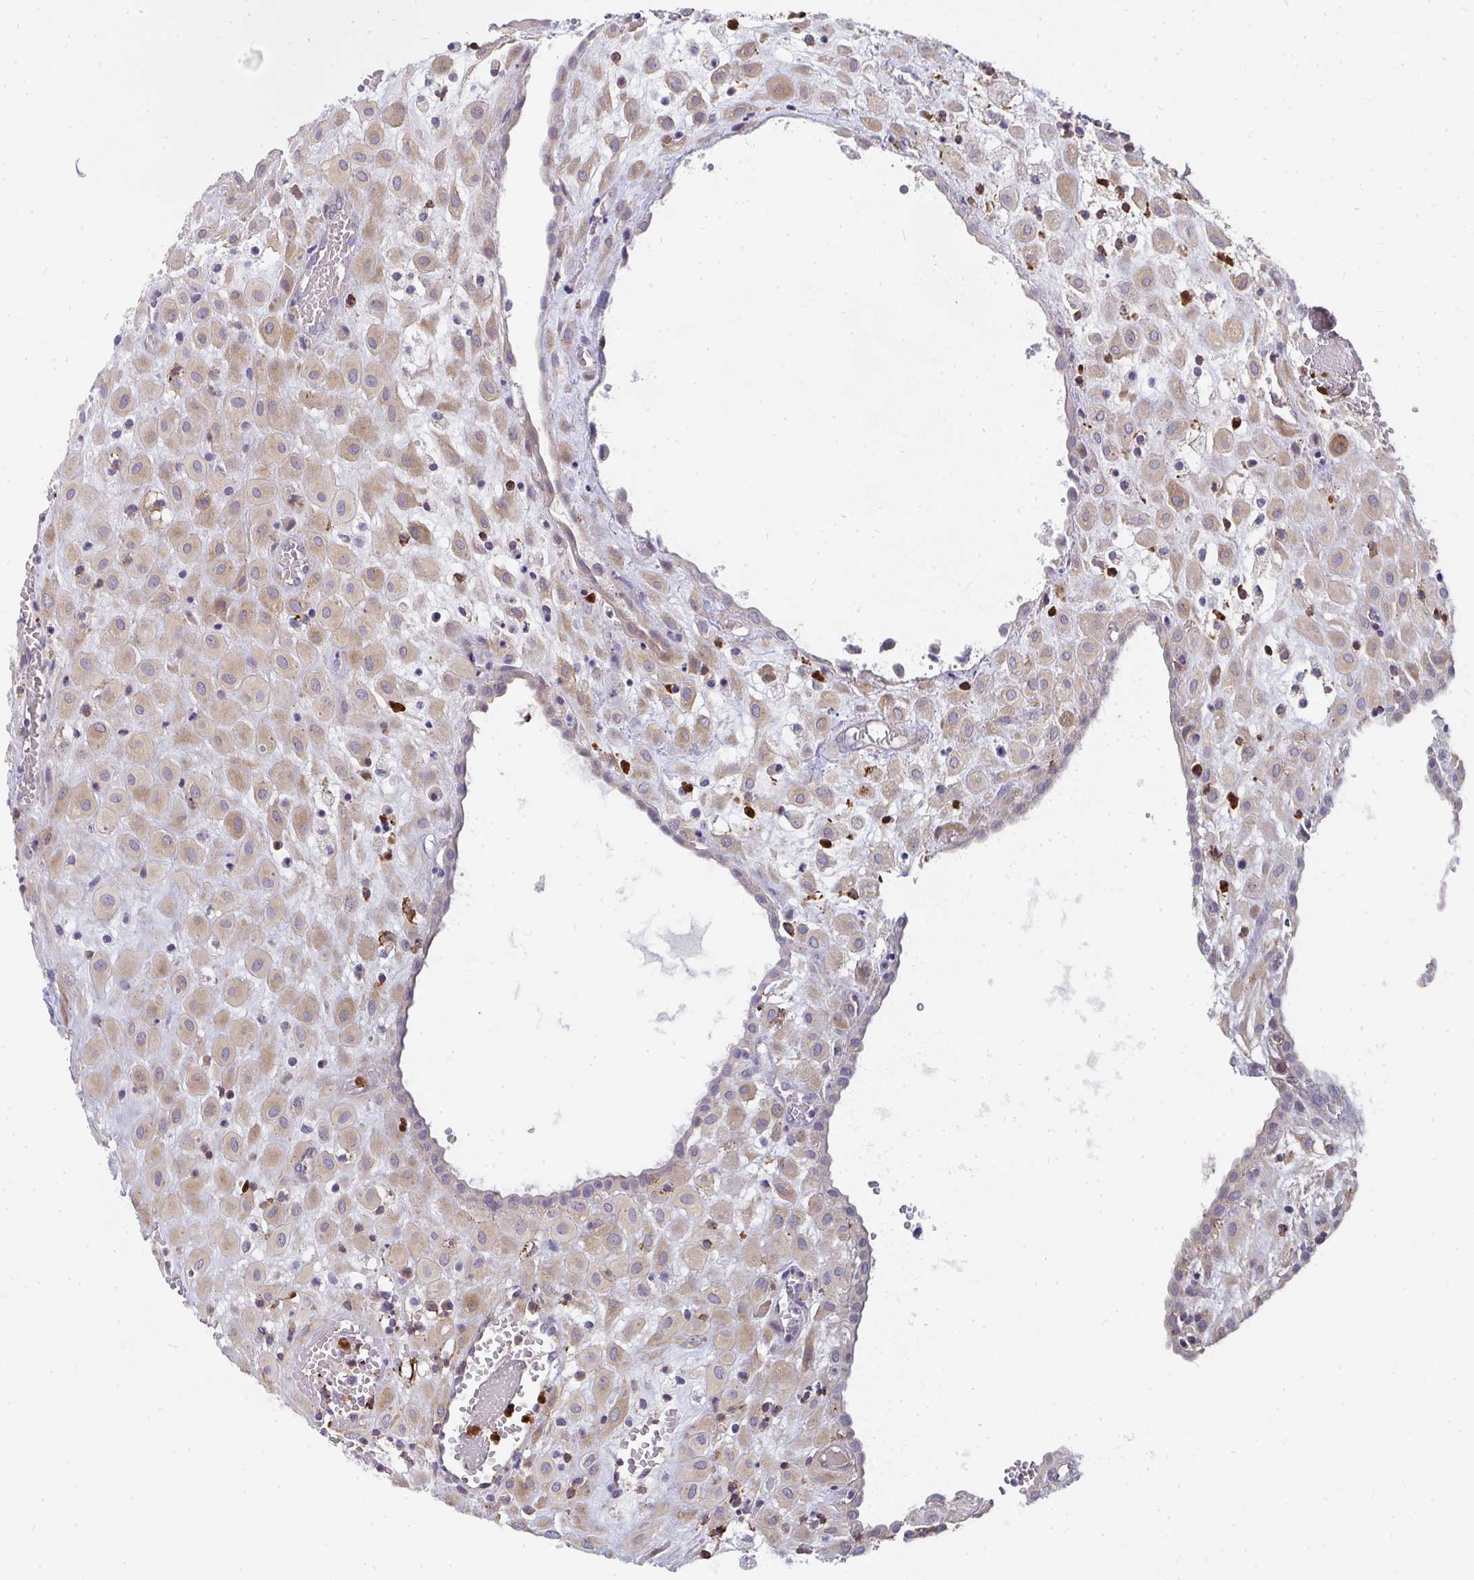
{"staining": {"intensity": "weak", "quantity": ">75%", "location": "cytoplasmic/membranous"}, "tissue": "placenta", "cell_type": "Decidual cells", "image_type": "normal", "snomed": [{"axis": "morphology", "description": "Normal tissue, NOS"}, {"axis": "topography", "description": "Placenta"}], "caption": "Immunohistochemistry (IHC) staining of unremarkable placenta, which exhibits low levels of weak cytoplasmic/membranous positivity in about >75% of decidual cells indicating weak cytoplasmic/membranous protein staining. The staining was performed using DAB (brown) for protein detection and nuclei were counterstained in hematoxylin (blue).", "gene": "CSF3R", "patient": {"sex": "female", "age": 24}}